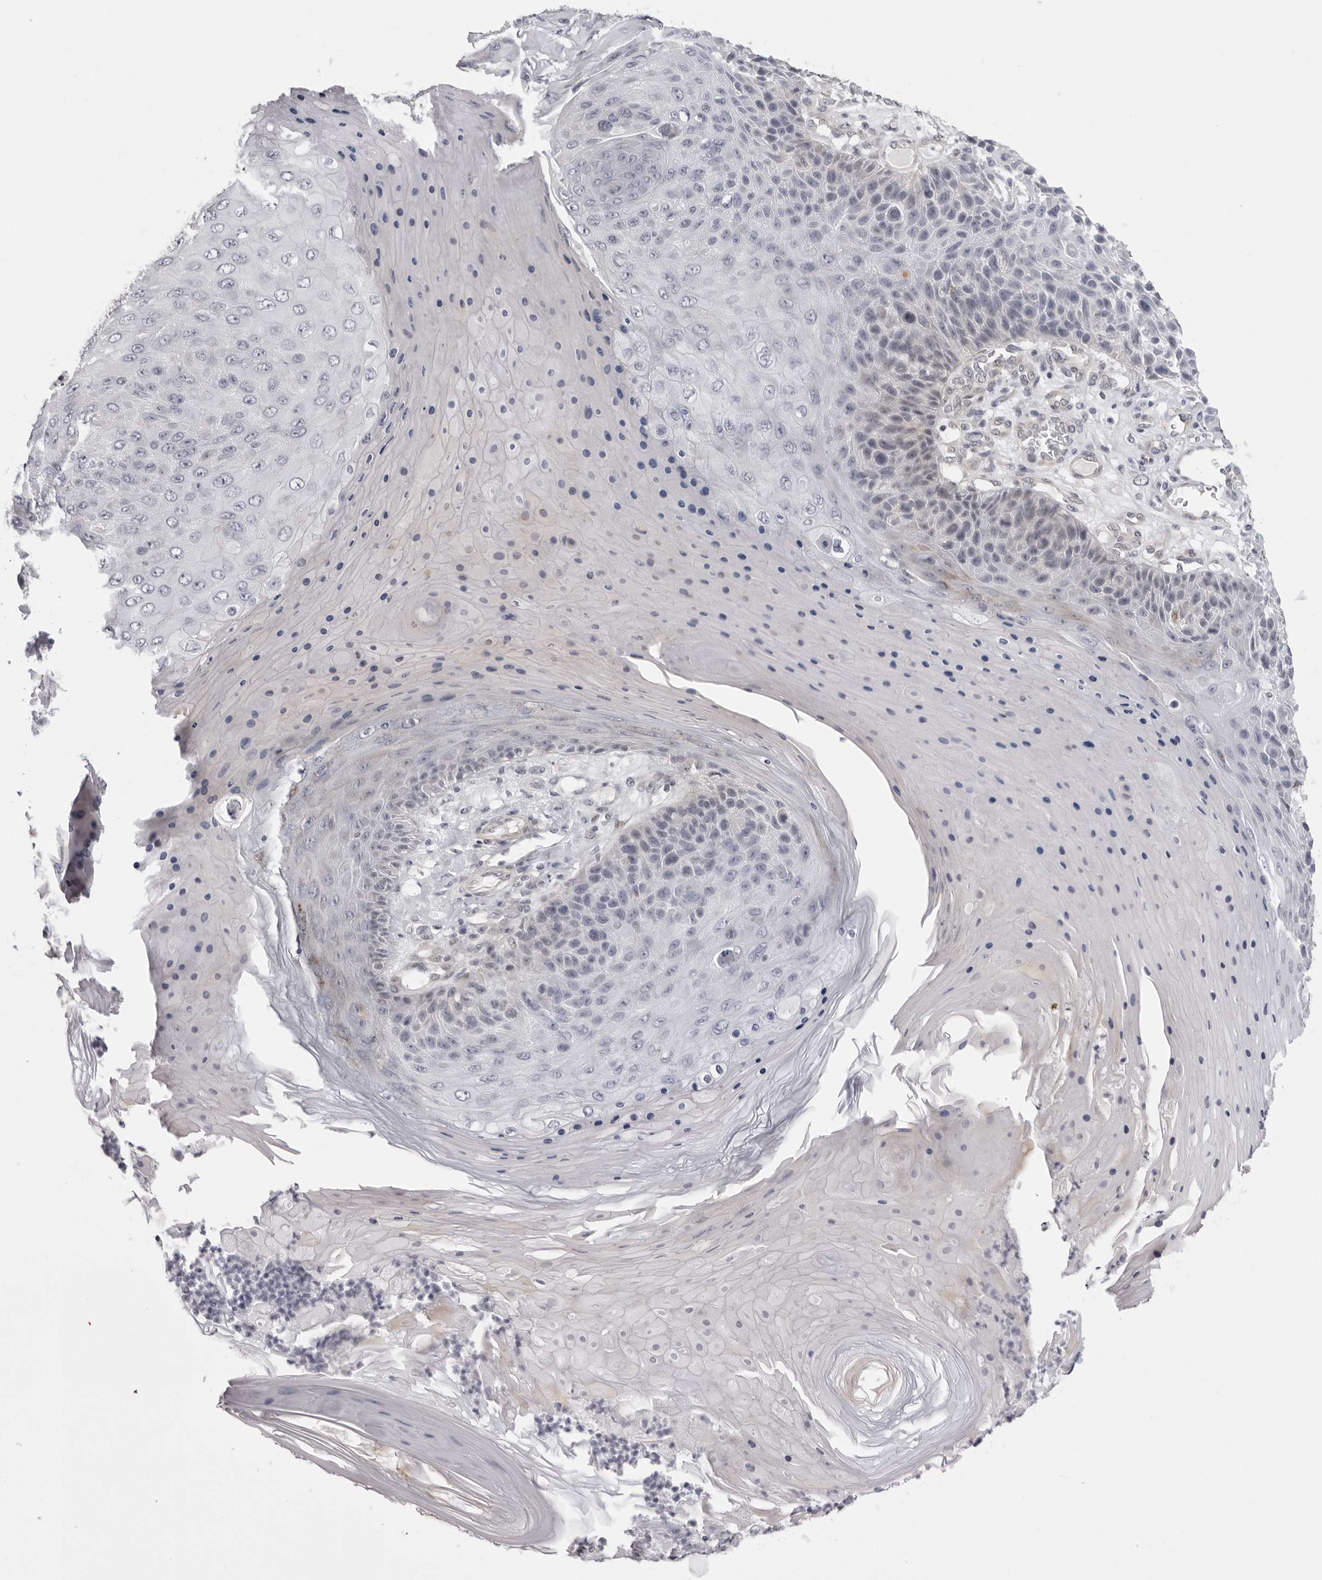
{"staining": {"intensity": "negative", "quantity": "none", "location": "none"}, "tissue": "skin cancer", "cell_type": "Tumor cells", "image_type": "cancer", "snomed": [{"axis": "morphology", "description": "Squamous cell carcinoma, NOS"}, {"axis": "topography", "description": "Skin"}], "caption": "Tumor cells show no significant protein positivity in skin cancer. (DAB IHC, high magnification).", "gene": "SUGCT", "patient": {"sex": "female", "age": 88}}